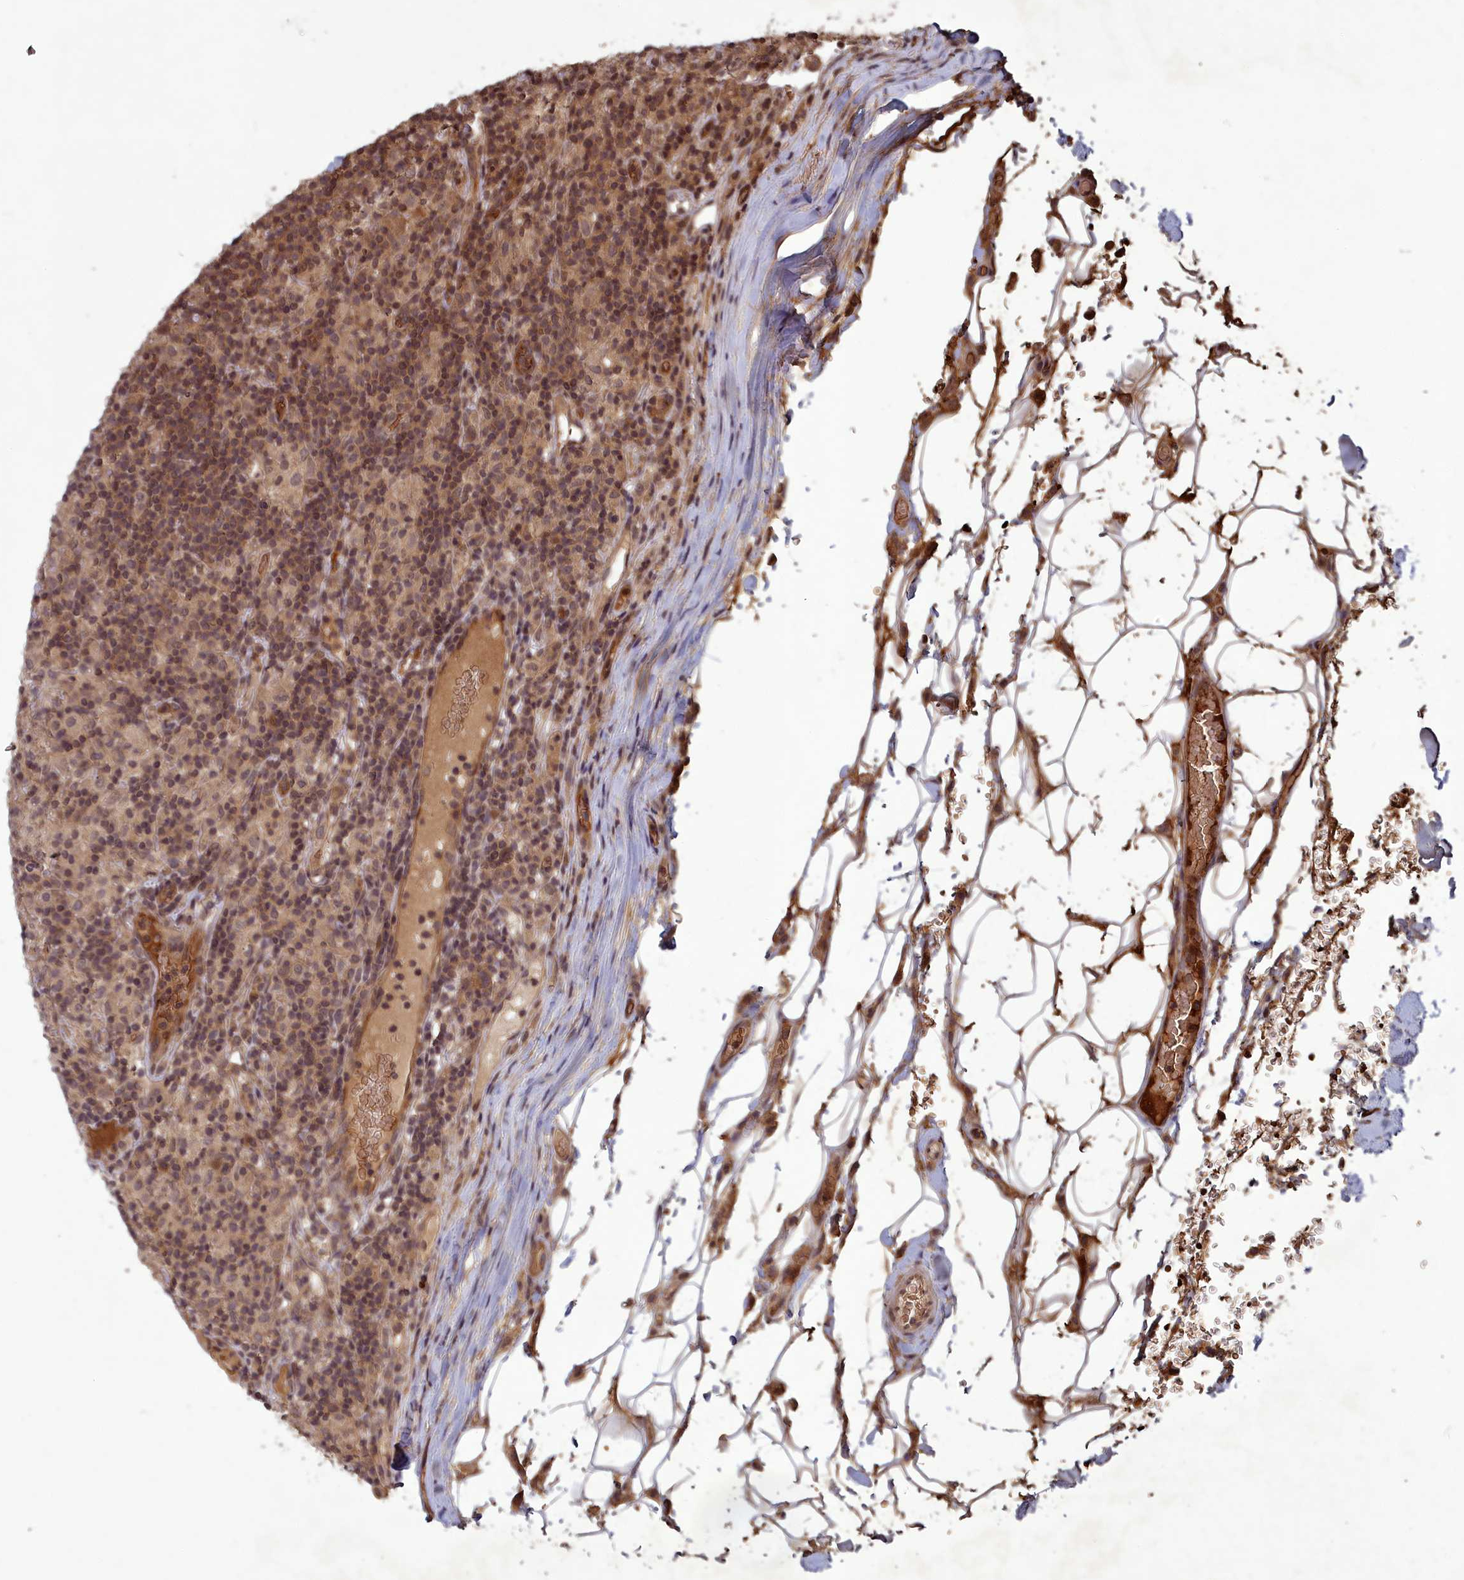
{"staining": {"intensity": "weak", "quantity": ">75%", "location": "cytoplasmic/membranous,nuclear"}, "tissue": "lymphoma", "cell_type": "Tumor cells", "image_type": "cancer", "snomed": [{"axis": "morphology", "description": "Hodgkin's disease, NOS"}, {"axis": "topography", "description": "Lymph node"}], "caption": "This image shows Hodgkin's disease stained with IHC to label a protein in brown. The cytoplasmic/membranous and nuclear of tumor cells show weak positivity for the protein. Nuclei are counter-stained blue.", "gene": "SRMS", "patient": {"sex": "male", "age": 70}}